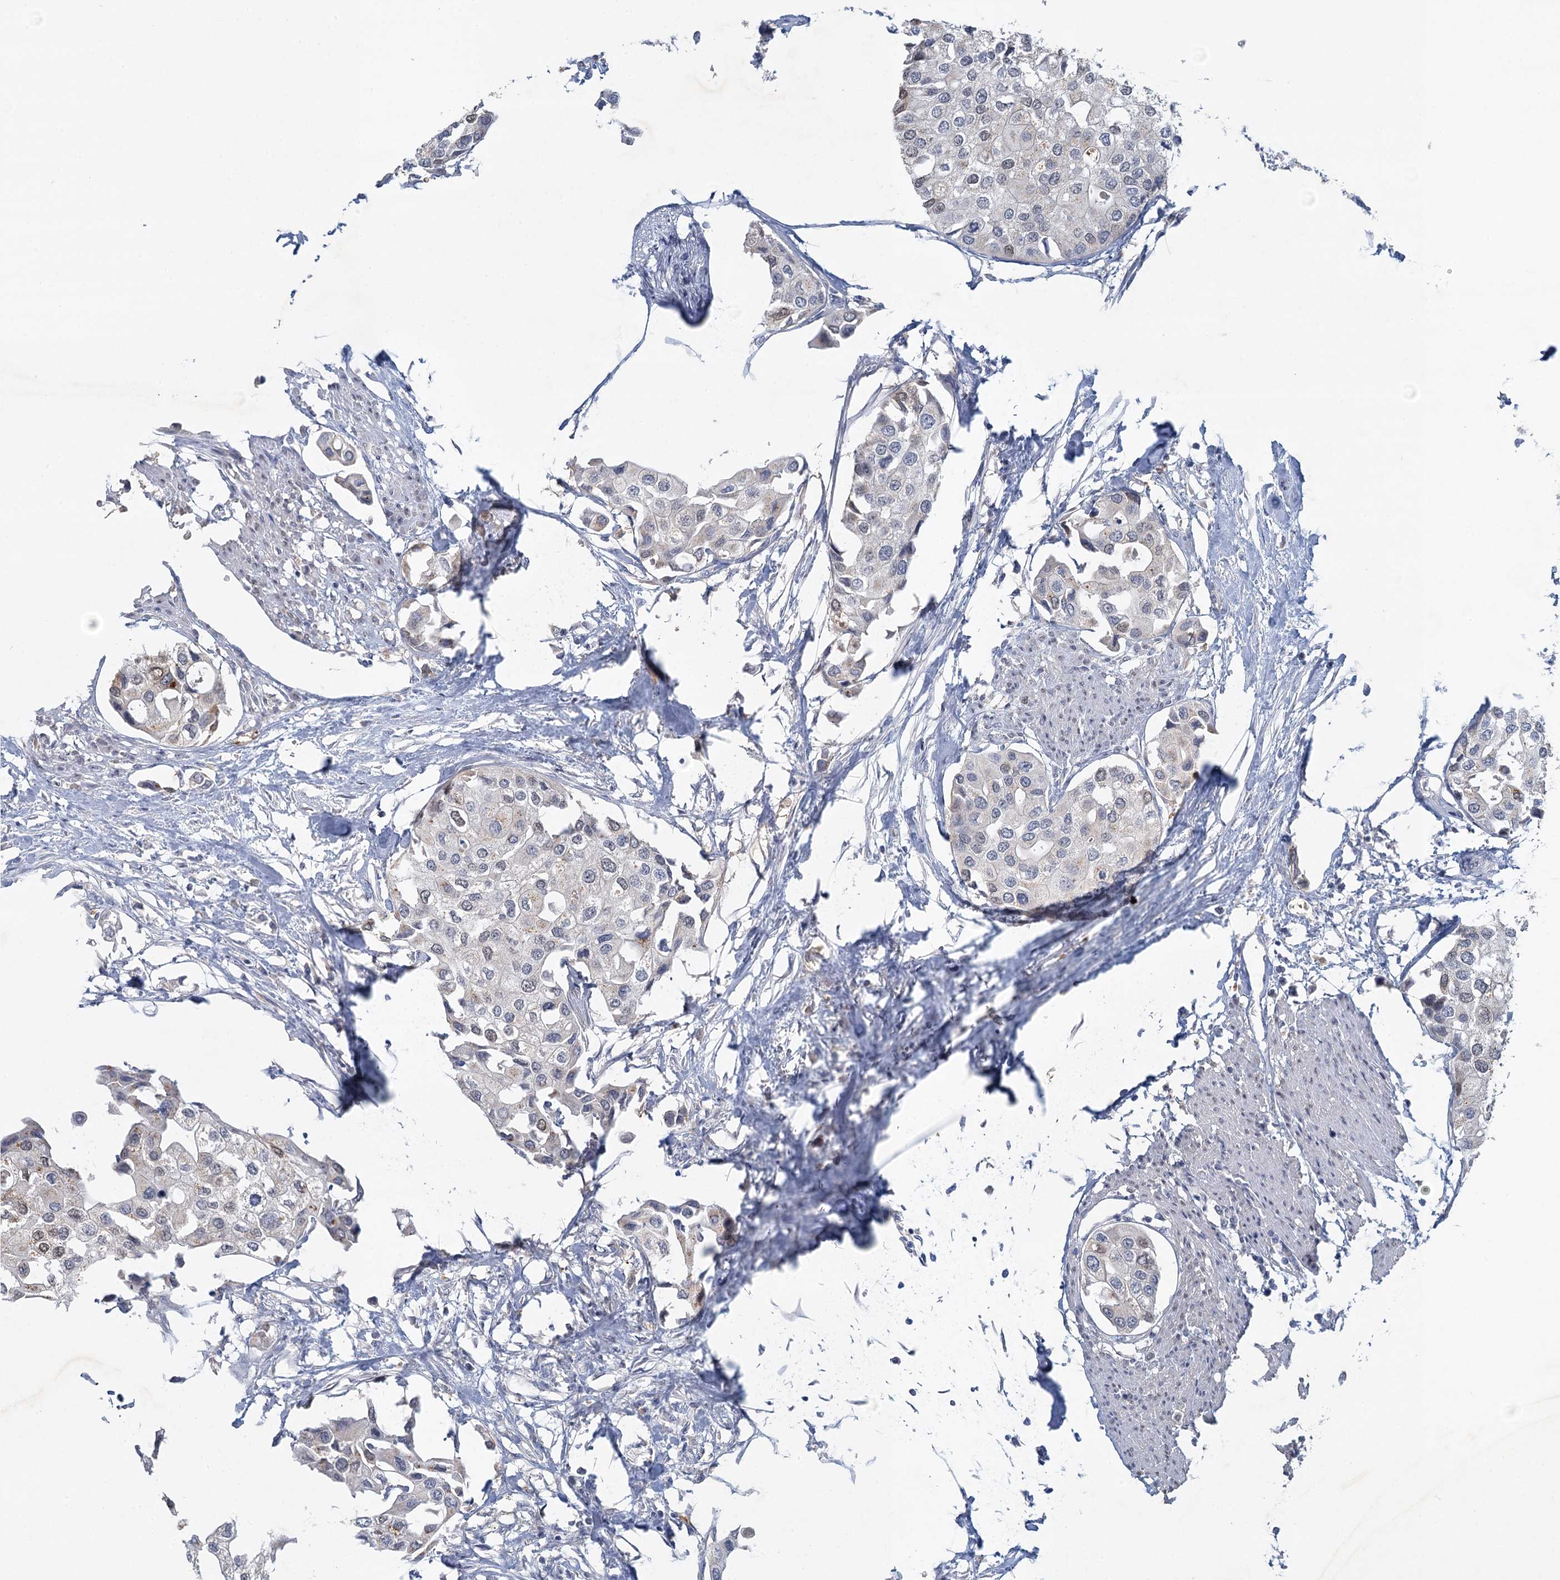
{"staining": {"intensity": "negative", "quantity": "none", "location": "none"}, "tissue": "urothelial cancer", "cell_type": "Tumor cells", "image_type": "cancer", "snomed": [{"axis": "morphology", "description": "Urothelial carcinoma, High grade"}, {"axis": "topography", "description": "Urinary bladder"}], "caption": "Urothelial cancer stained for a protein using immunohistochemistry (IHC) displays no positivity tumor cells.", "gene": "MYO7B", "patient": {"sex": "male", "age": 64}}